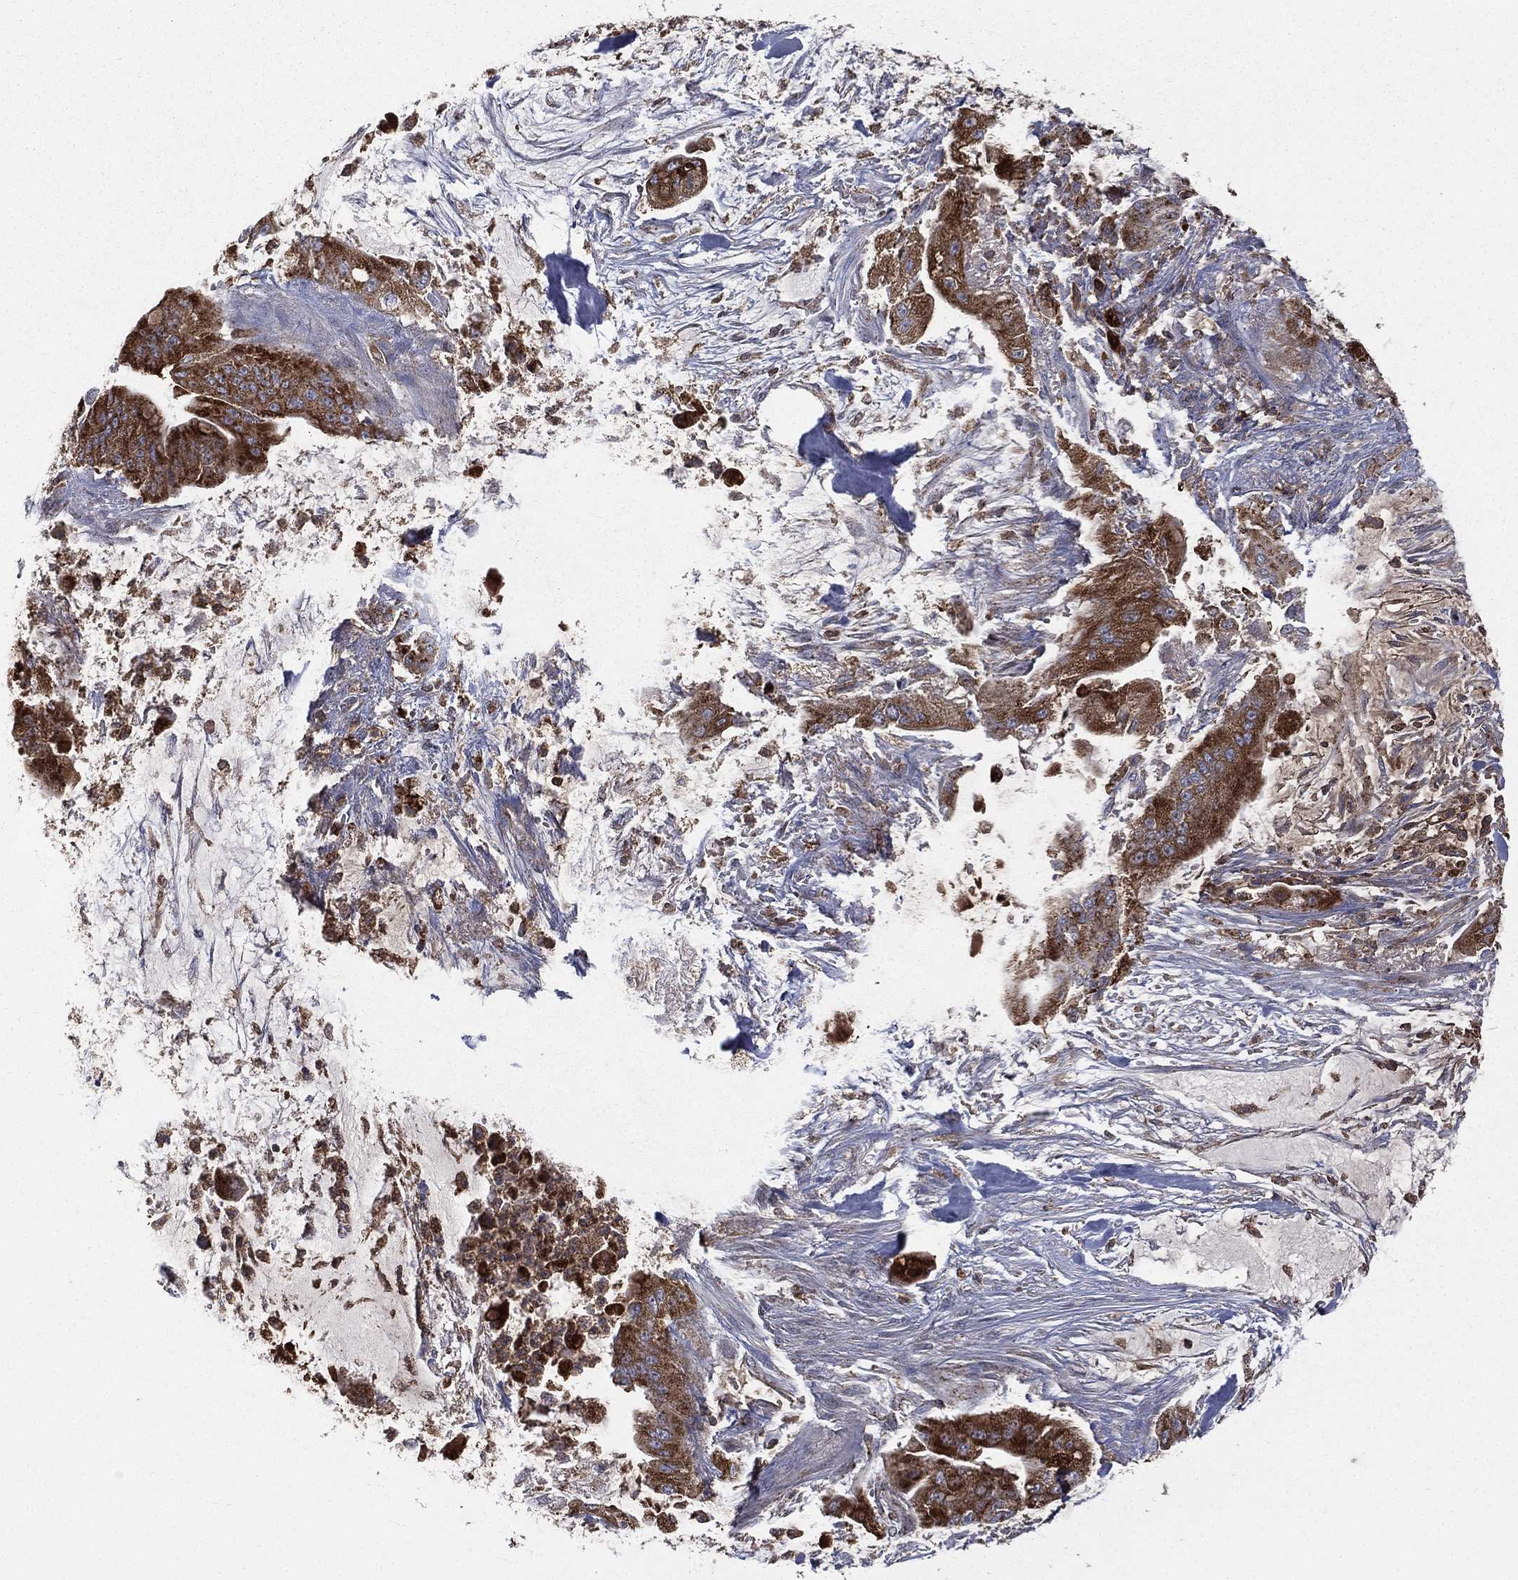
{"staining": {"intensity": "strong", "quantity": "25%-75%", "location": "cytoplasmic/membranous"}, "tissue": "pancreatic cancer", "cell_type": "Tumor cells", "image_type": "cancer", "snomed": [{"axis": "morphology", "description": "Normal tissue, NOS"}, {"axis": "morphology", "description": "Inflammation, NOS"}, {"axis": "morphology", "description": "Adenocarcinoma, NOS"}, {"axis": "topography", "description": "Pancreas"}], "caption": "This is an image of IHC staining of adenocarcinoma (pancreatic), which shows strong staining in the cytoplasmic/membranous of tumor cells.", "gene": "RIN3", "patient": {"sex": "male", "age": 57}}